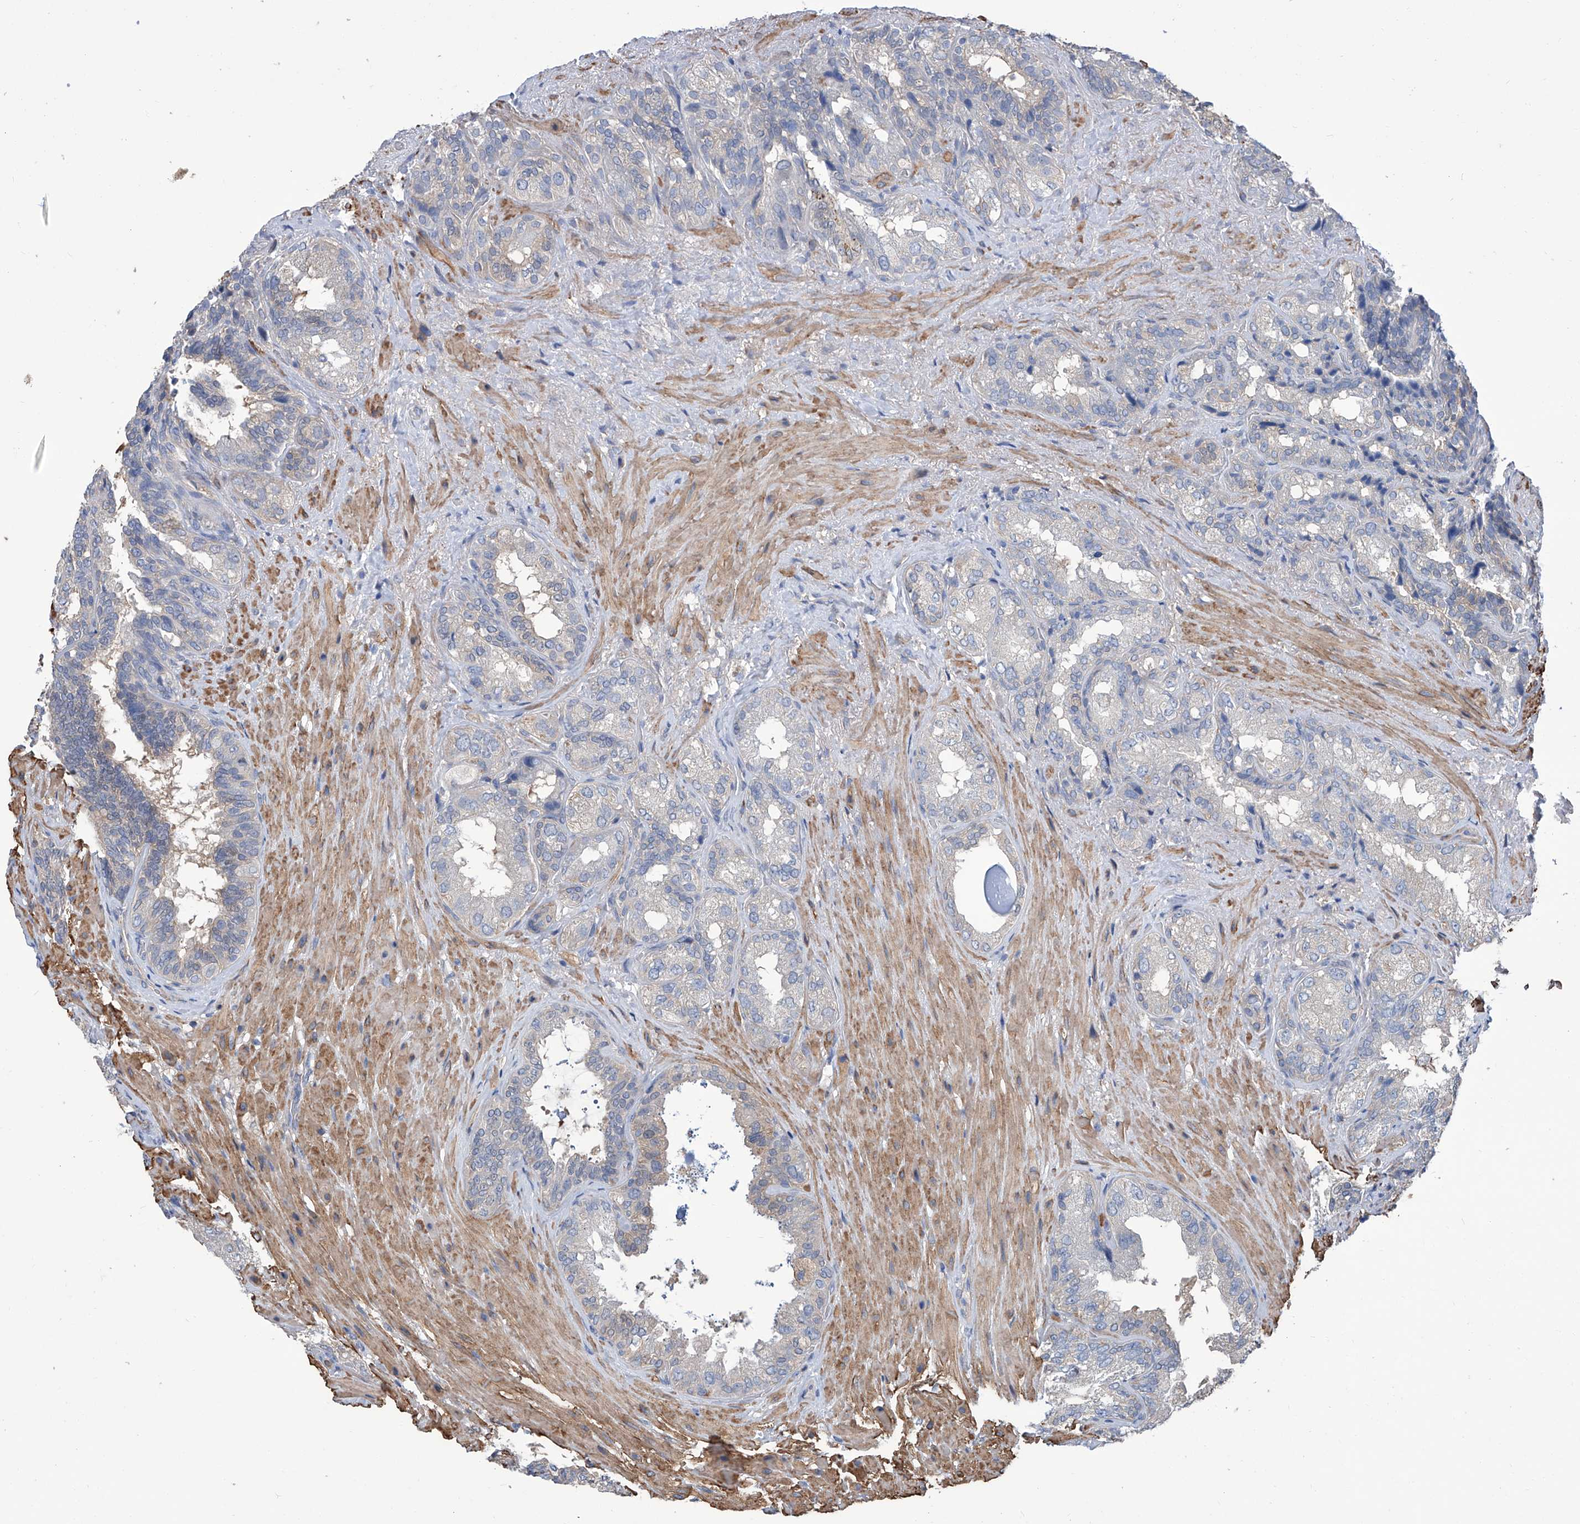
{"staining": {"intensity": "negative", "quantity": "none", "location": "none"}, "tissue": "seminal vesicle", "cell_type": "Glandular cells", "image_type": "normal", "snomed": [{"axis": "morphology", "description": "Normal tissue, NOS"}, {"axis": "topography", "description": "Seminal veicle"}, {"axis": "topography", "description": "Peripheral nerve tissue"}], "caption": "Benign seminal vesicle was stained to show a protein in brown. There is no significant positivity in glandular cells. (Immunohistochemistry (ihc), brightfield microscopy, high magnification).", "gene": "SMS", "patient": {"sex": "male", "age": 63}}